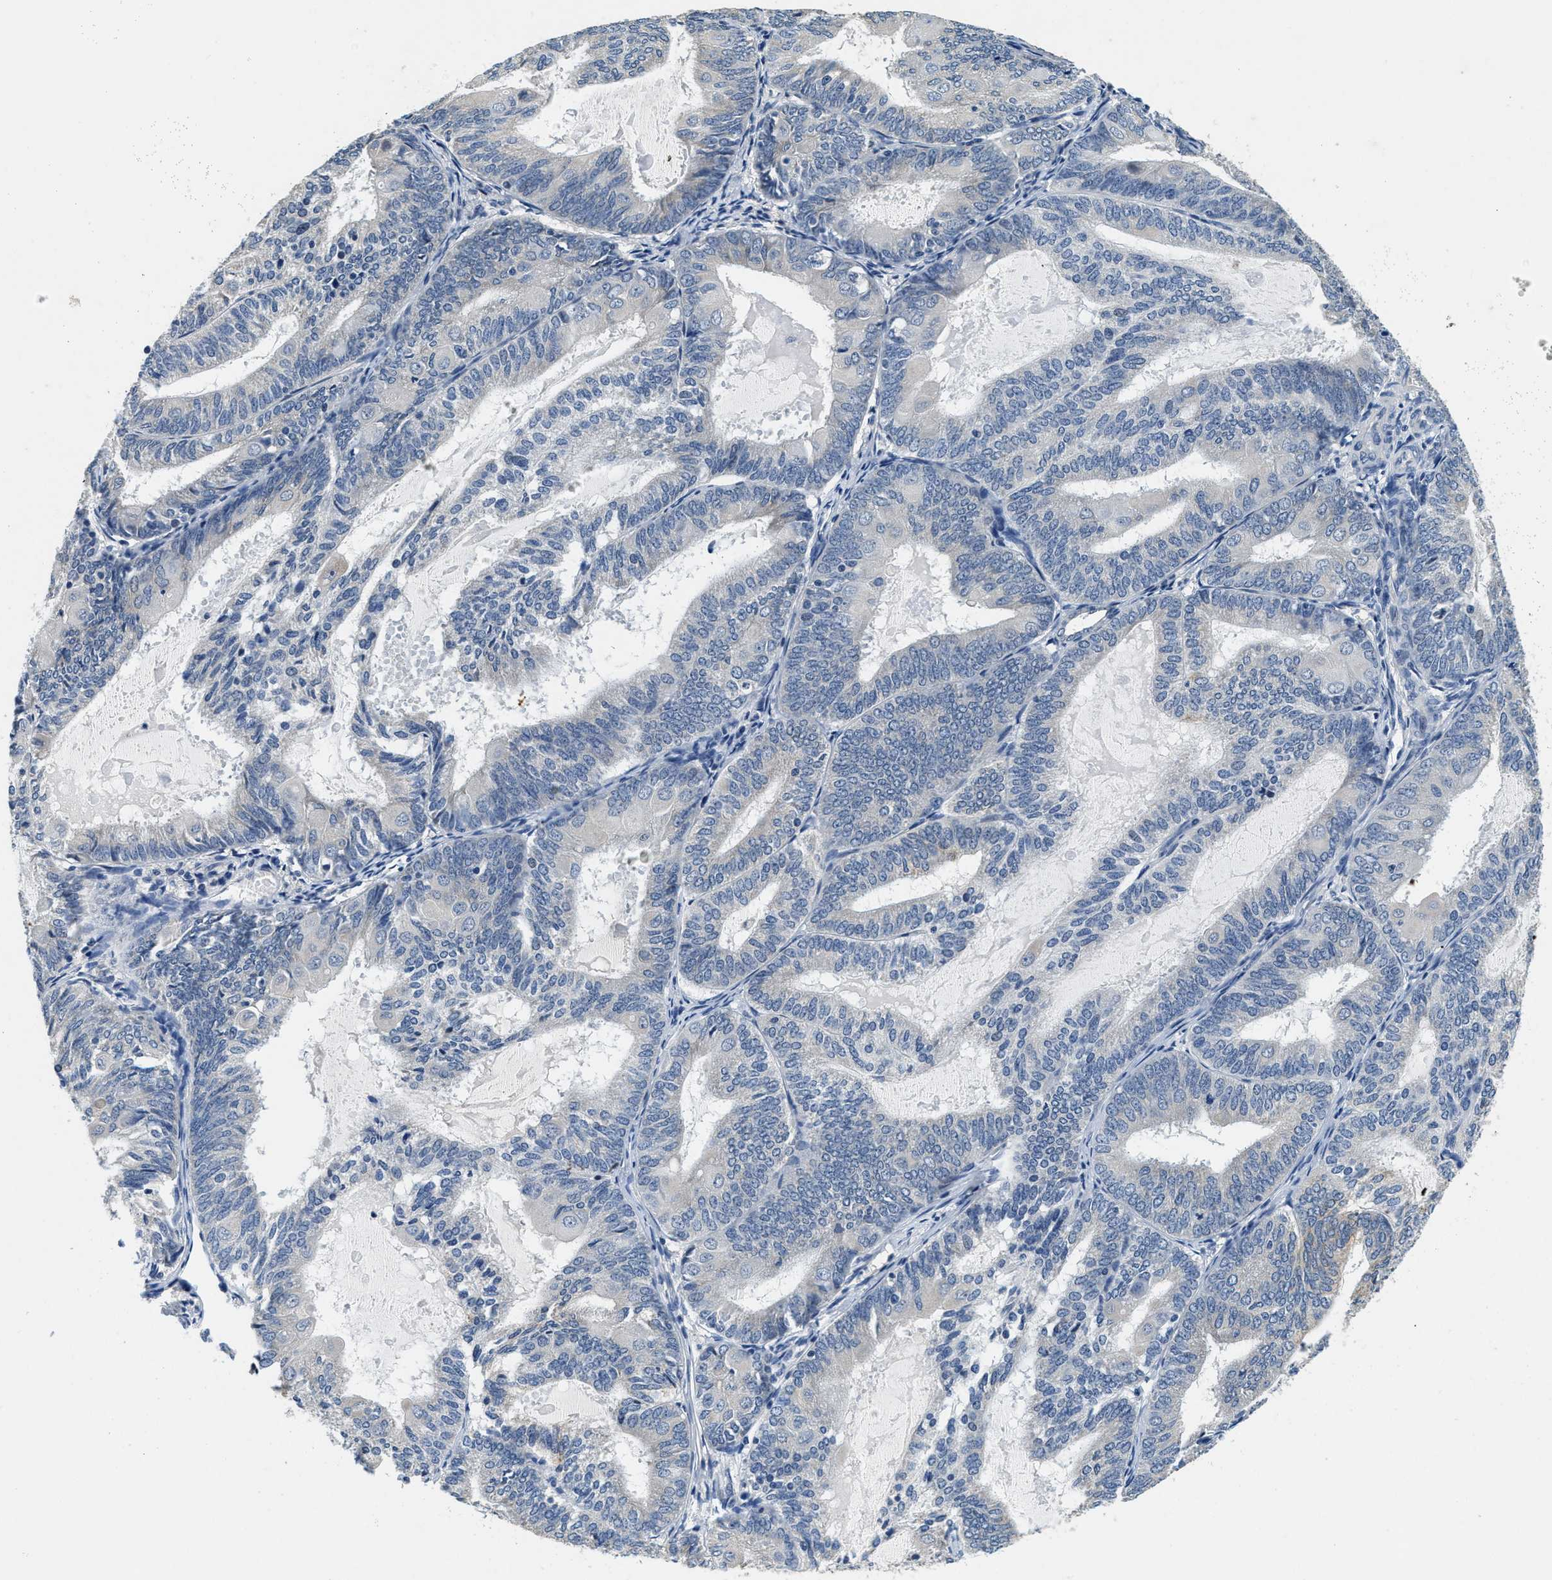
{"staining": {"intensity": "negative", "quantity": "none", "location": "none"}, "tissue": "endometrial cancer", "cell_type": "Tumor cells", "image_type": "cancer", "snomed": [{"axis": "morphology", "description": "Adenocarcinoma, NOS"}, {"axis": "topography", "description": "Endometrium"}], "caption": "DAB immunohistochemical staining of human endometrial cancer exhibits no significant positivity in tumor cells.", "gene": "ALDH3A2", "patient": {"sex": "female", "age": 81}}